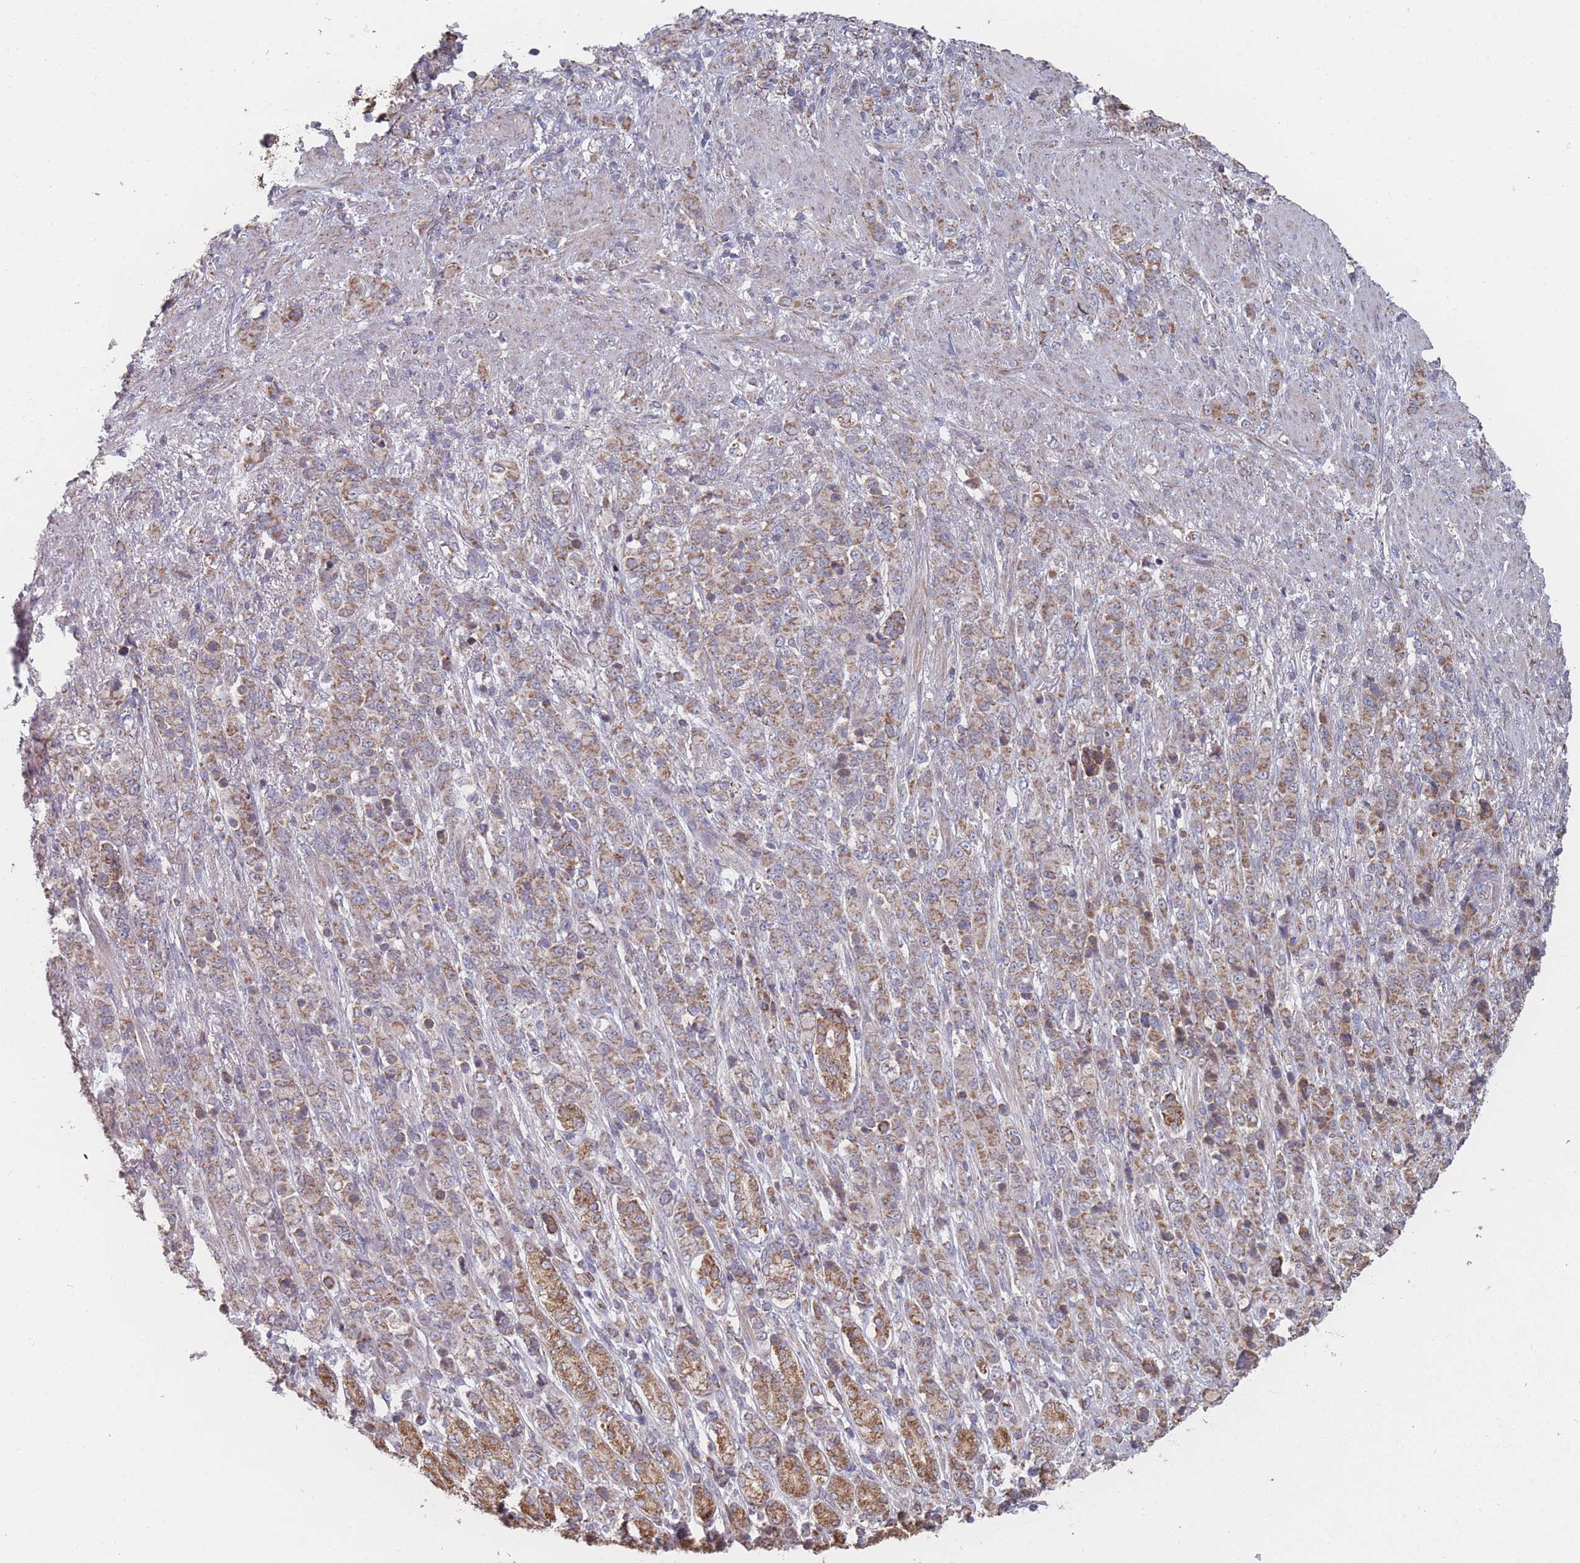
{"staining": {"intensity": "moderate", "quantity": ">75%", "location": "cytoplasmic/membranous"}, "tissue": "stomach cancer", "cell_type": "Tumor cells", "image_type": "cancer", "snomed": [{"axis": "morphology", "description": "Adenocarcinoma, NOS"}, {"axis": "topography", "description": "Stomach"}], "caption": "About >75% of tumor cells in stomach adenocarcinoma demonstrate moderate cytoplasmic/membranous protein staining as visualized by brown immunohistochemical staining.", "gene": "PSMB3", "patient": {"sex": "female", "age": 79}}